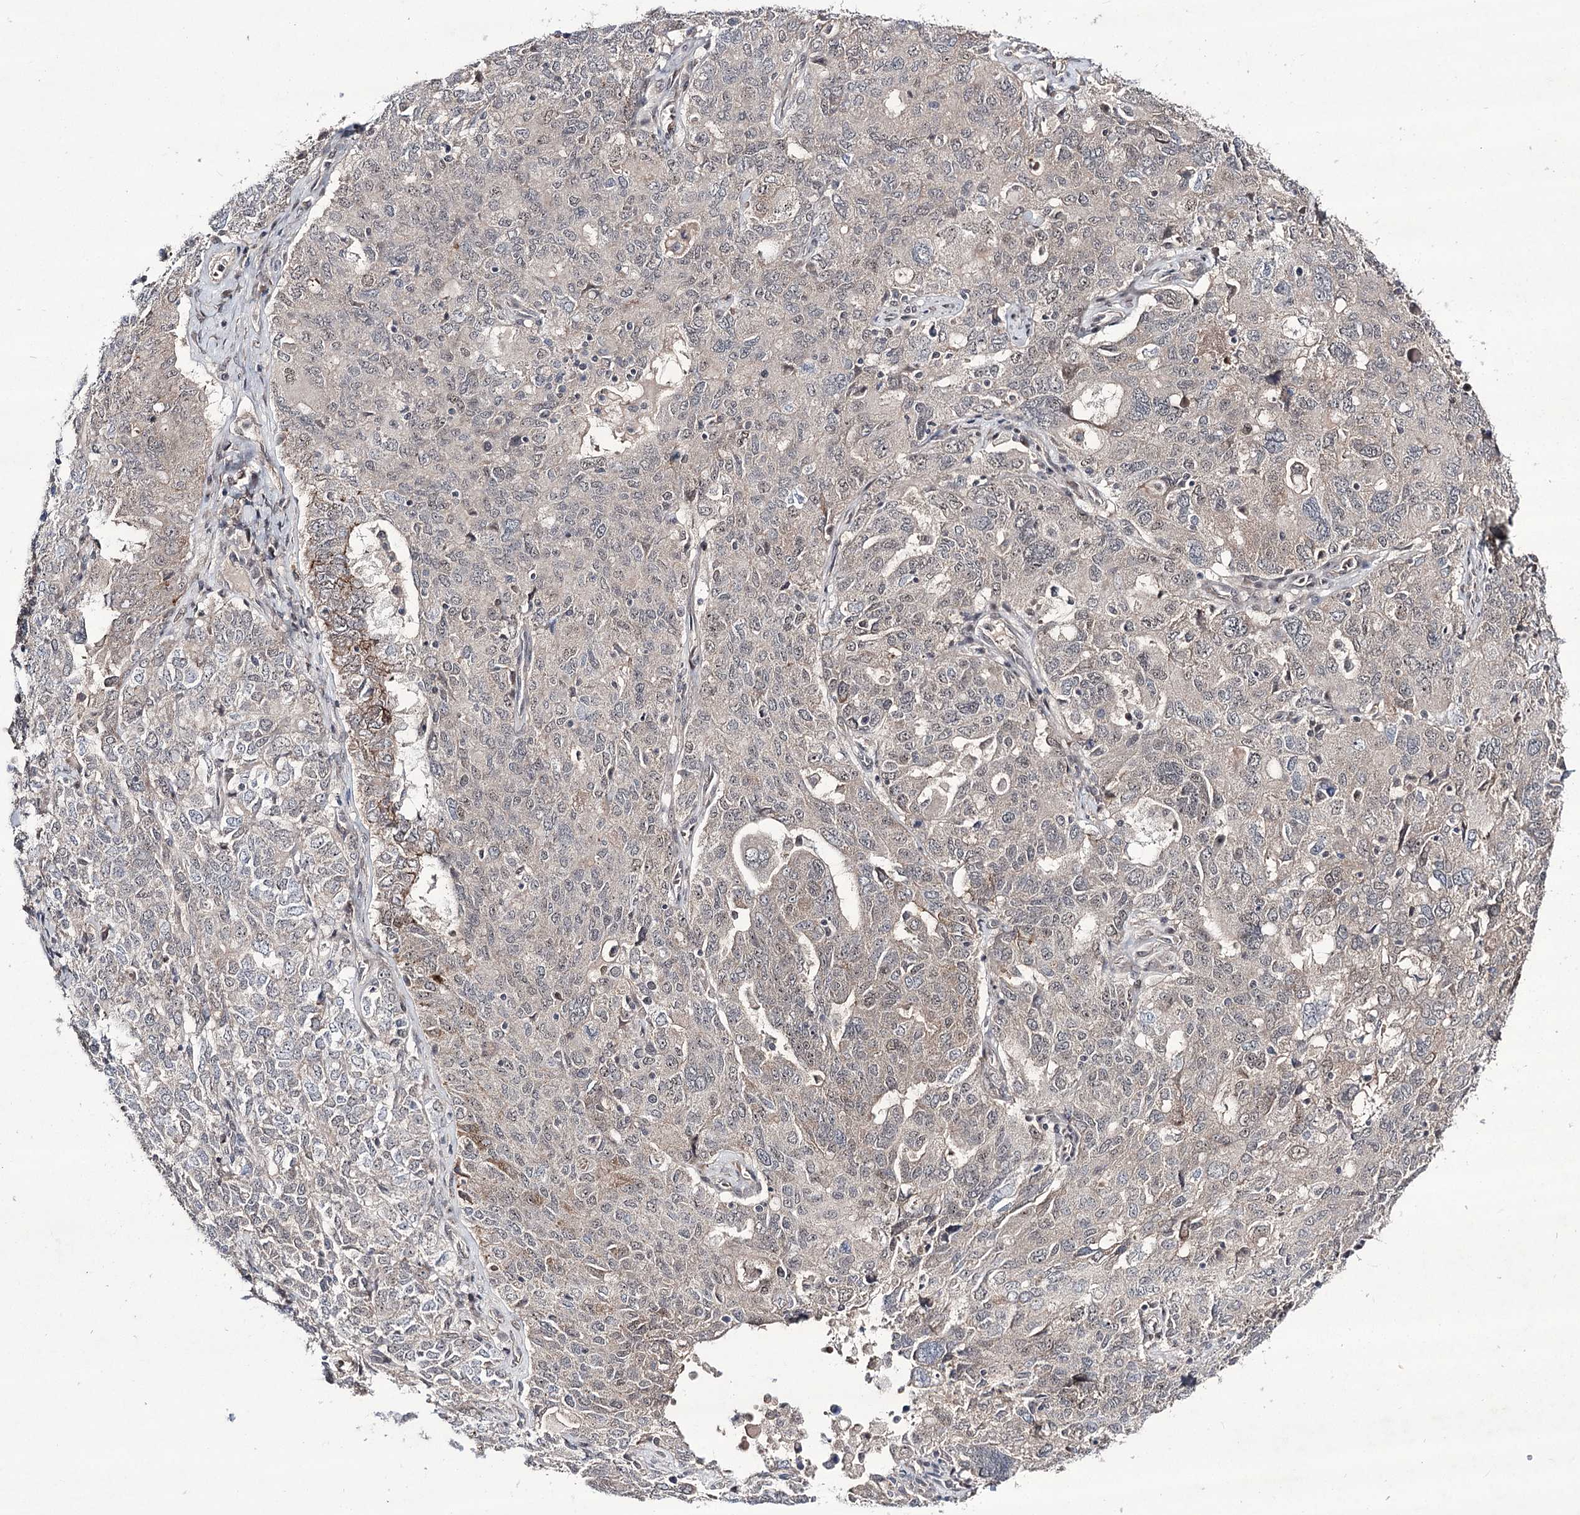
{"staining": {"intensity": "weak", "quantity": "<25%", "location": "cytoplasmic/membranous,nuclear"}, "tissue": "ovarian cancer", "cell_type": "Tumor cells", "image_type": "cancer", "snomed": [{"axis": "morphology", "description": "Carcinoma, endometroid"}, {"axis": "topography", "description": "Ovary"}], "caption": "An IHC histopathology image of ovarian endometroid carcinoma is shown. There is no staining in tumor cells of ovarian endometroid carcinoma.", "gene": "HOXC11", "patient": {"sex": "female", "age": 62}}